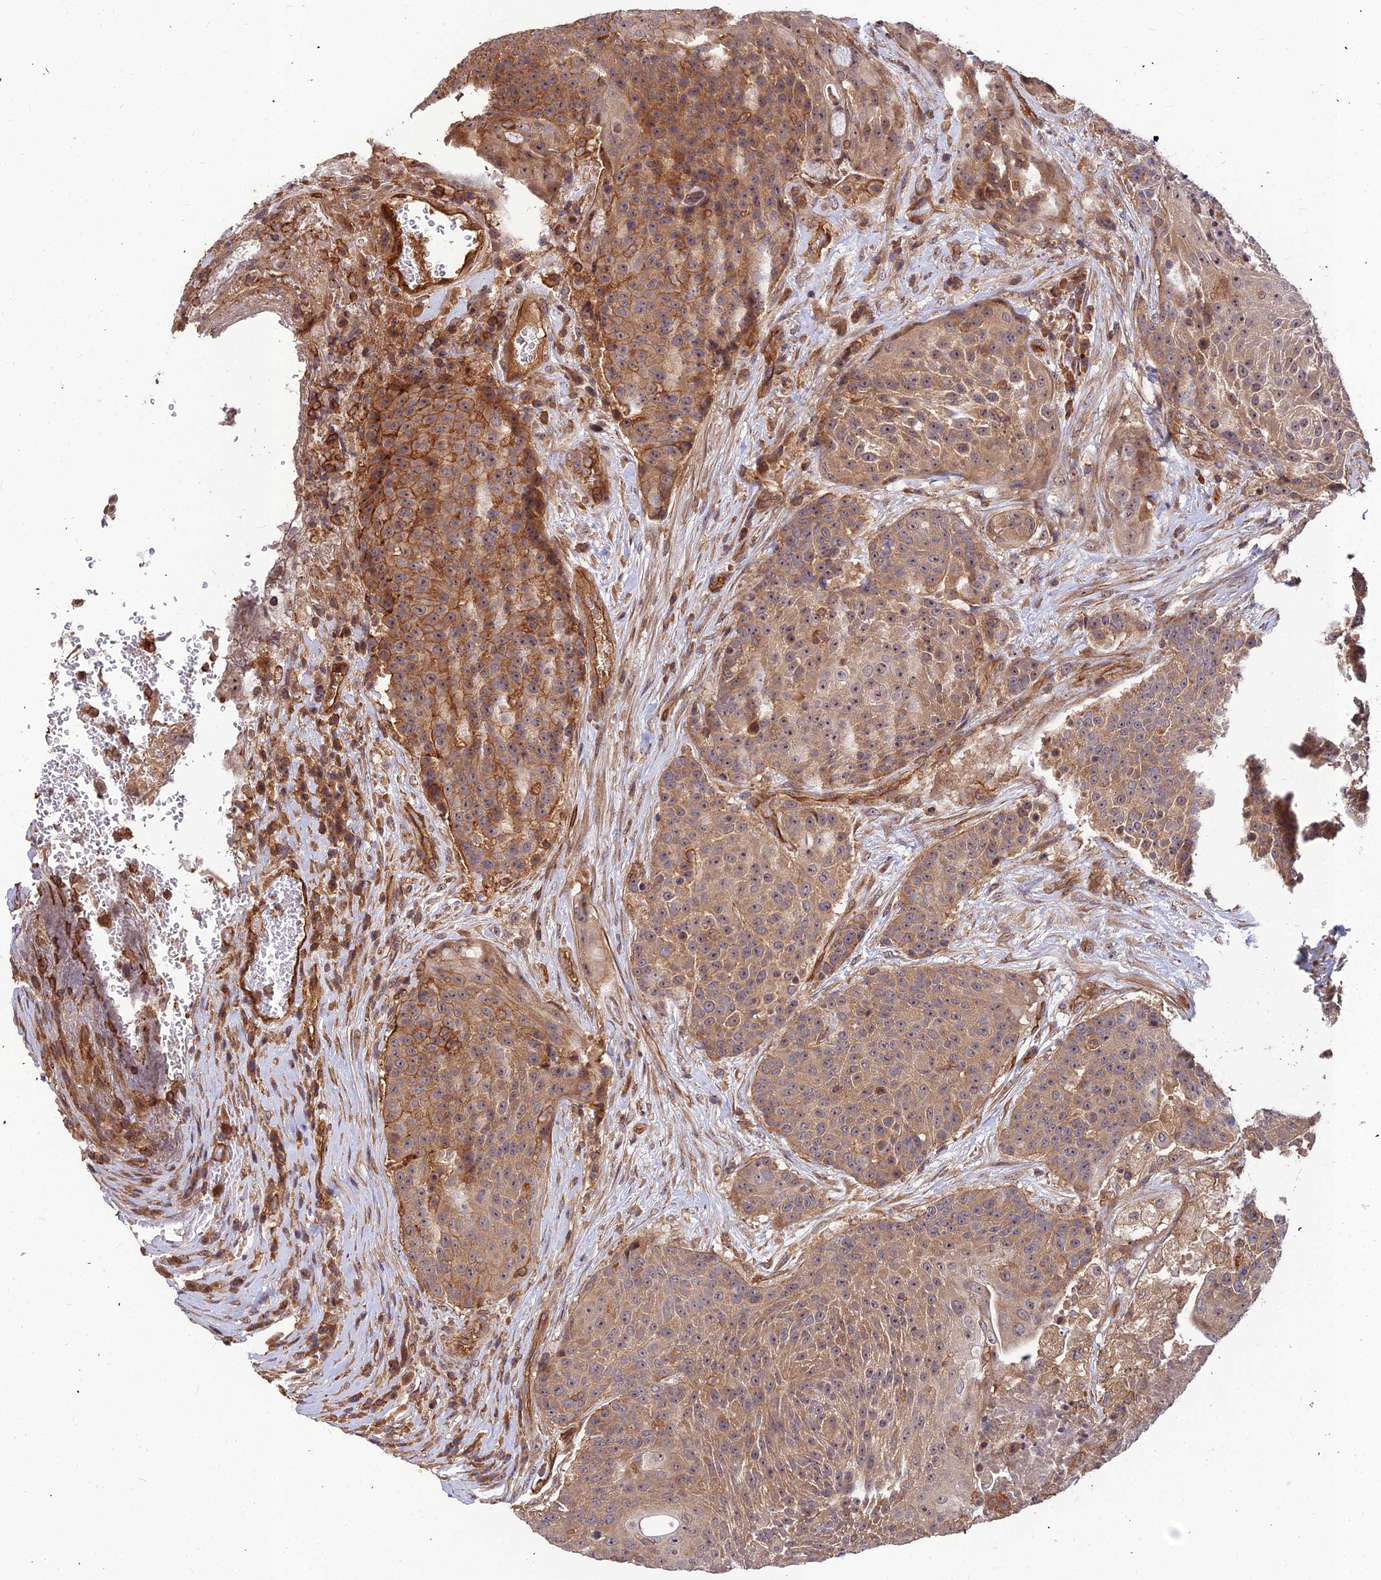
{"staining": {"intensity": "moderate", "quantity": ">75%", "location": "cytoplasmic/membranous"}, "tissue": "urothelial cancer", "cell_type": "Tumor cells", "image_type": "cancer", "snomed": [{"axis": "morphology", "description": "Urothelial carcinoma, High grade"}, {"axis": "topography", "description": "Urinary bladder"}], "caption": "Immunohistochemical staining of human urothelial cancer shows moderate cytoplasmic/membranous protein positivity in about >75% of tumor cells.", "gene": "ZNF467", "patient": {"sex": "female", "age": 63}}